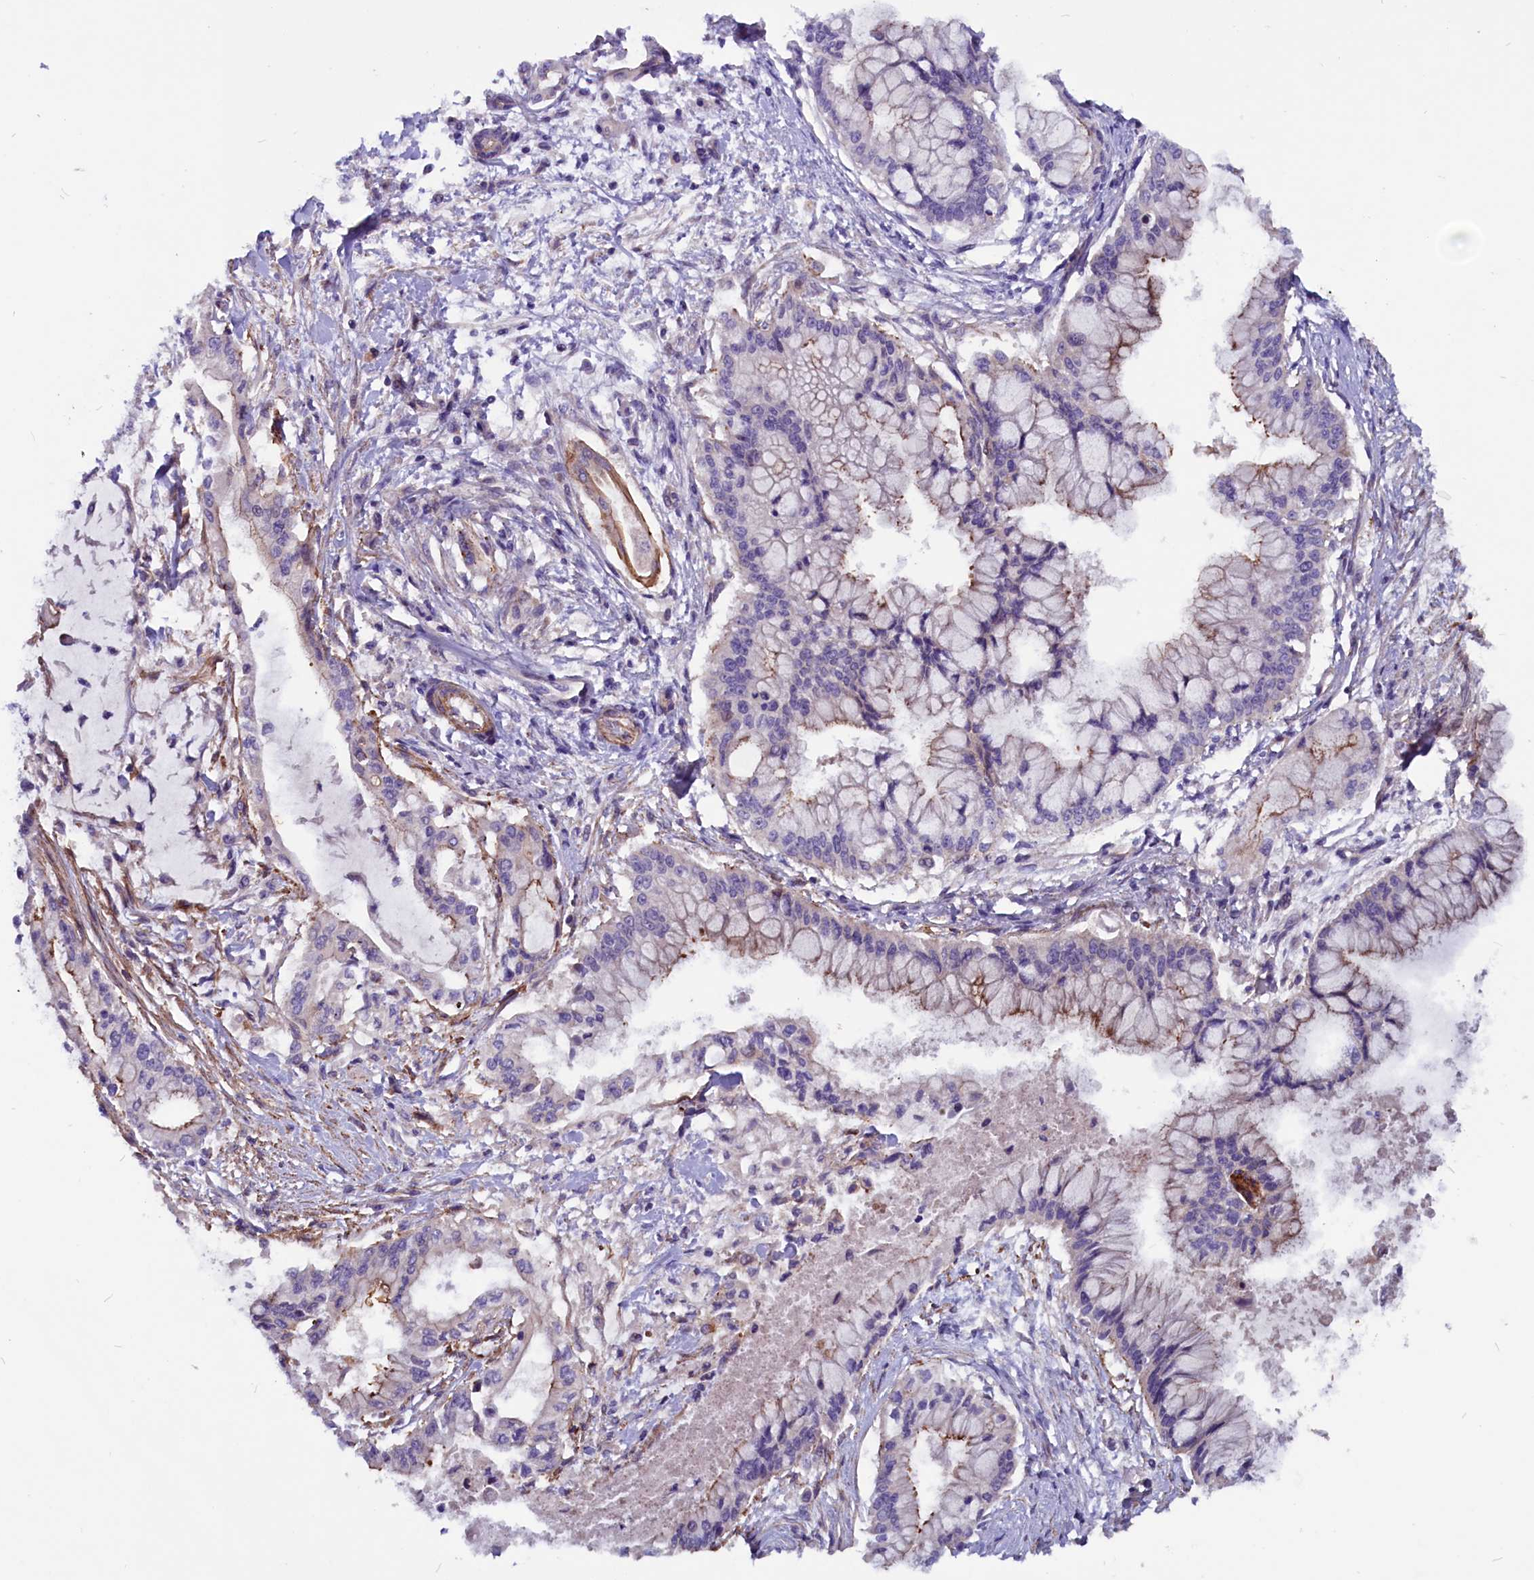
{"staining": {"intensity": "moderate", "quantity": "<25%", "location": "cytoplasmic/membranous"}, "tissue": "pancreatic cancer", "cell_type": "Tumor cells", "image_type": "cancer", "snomed": [{"axis": "morphology", "description": "Adenocarcinoma, NOS"}, {"axis": "topography", "description": "Pancreas"}], "caption": "Immunohistochemistry image of neoplastic tissue: pancreatic adenocarcinoma stained using immunohistochemistry shows low levels of moderate protein expression localized specifically in the cytoplasmic/membranous of tumor cells, appearing as a cytoplasmic/membranous brown color.", "gene": "ZNF749", "patient": {"sex": "male", "age": 46}}